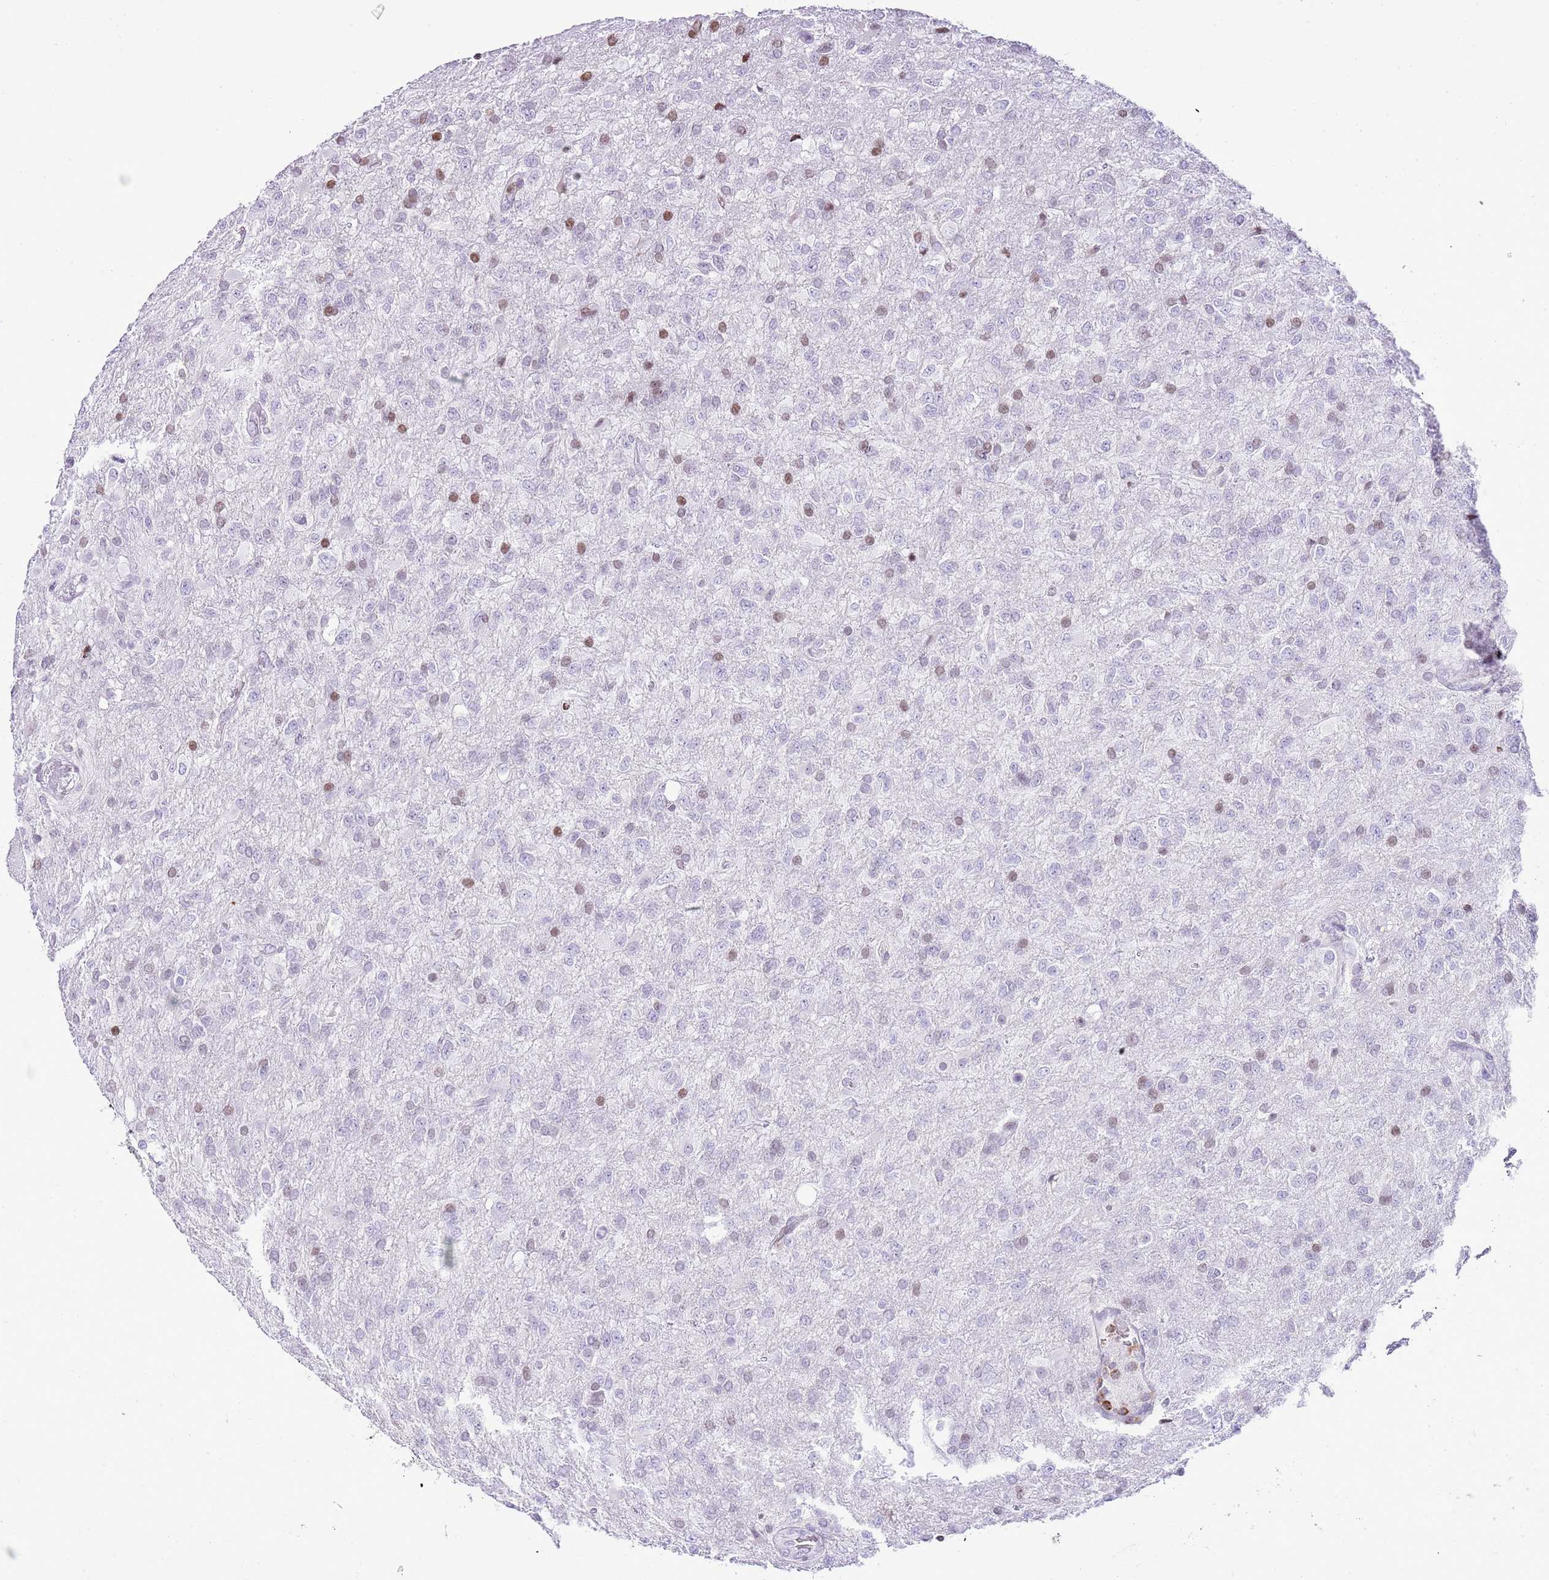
{"staining": {"intensity": "moderate", "quantity": "<25%", "location": "nuclear"}, "tissue": "glioma", "cell_type": "Tumor cells", "image_type": "cancer", "snomed": [{"axis": "morphology", "description": "Glioma, malignant, High grade"}, {"axis": "topography", "description": "Brain"}], "caption": "A low amount of moderate nuclear expression is appreciated in approximately <25% of tumor cells in glioma tissue.", "gene": "PRR15", "patient": {"sex": "female", "age": 74}}